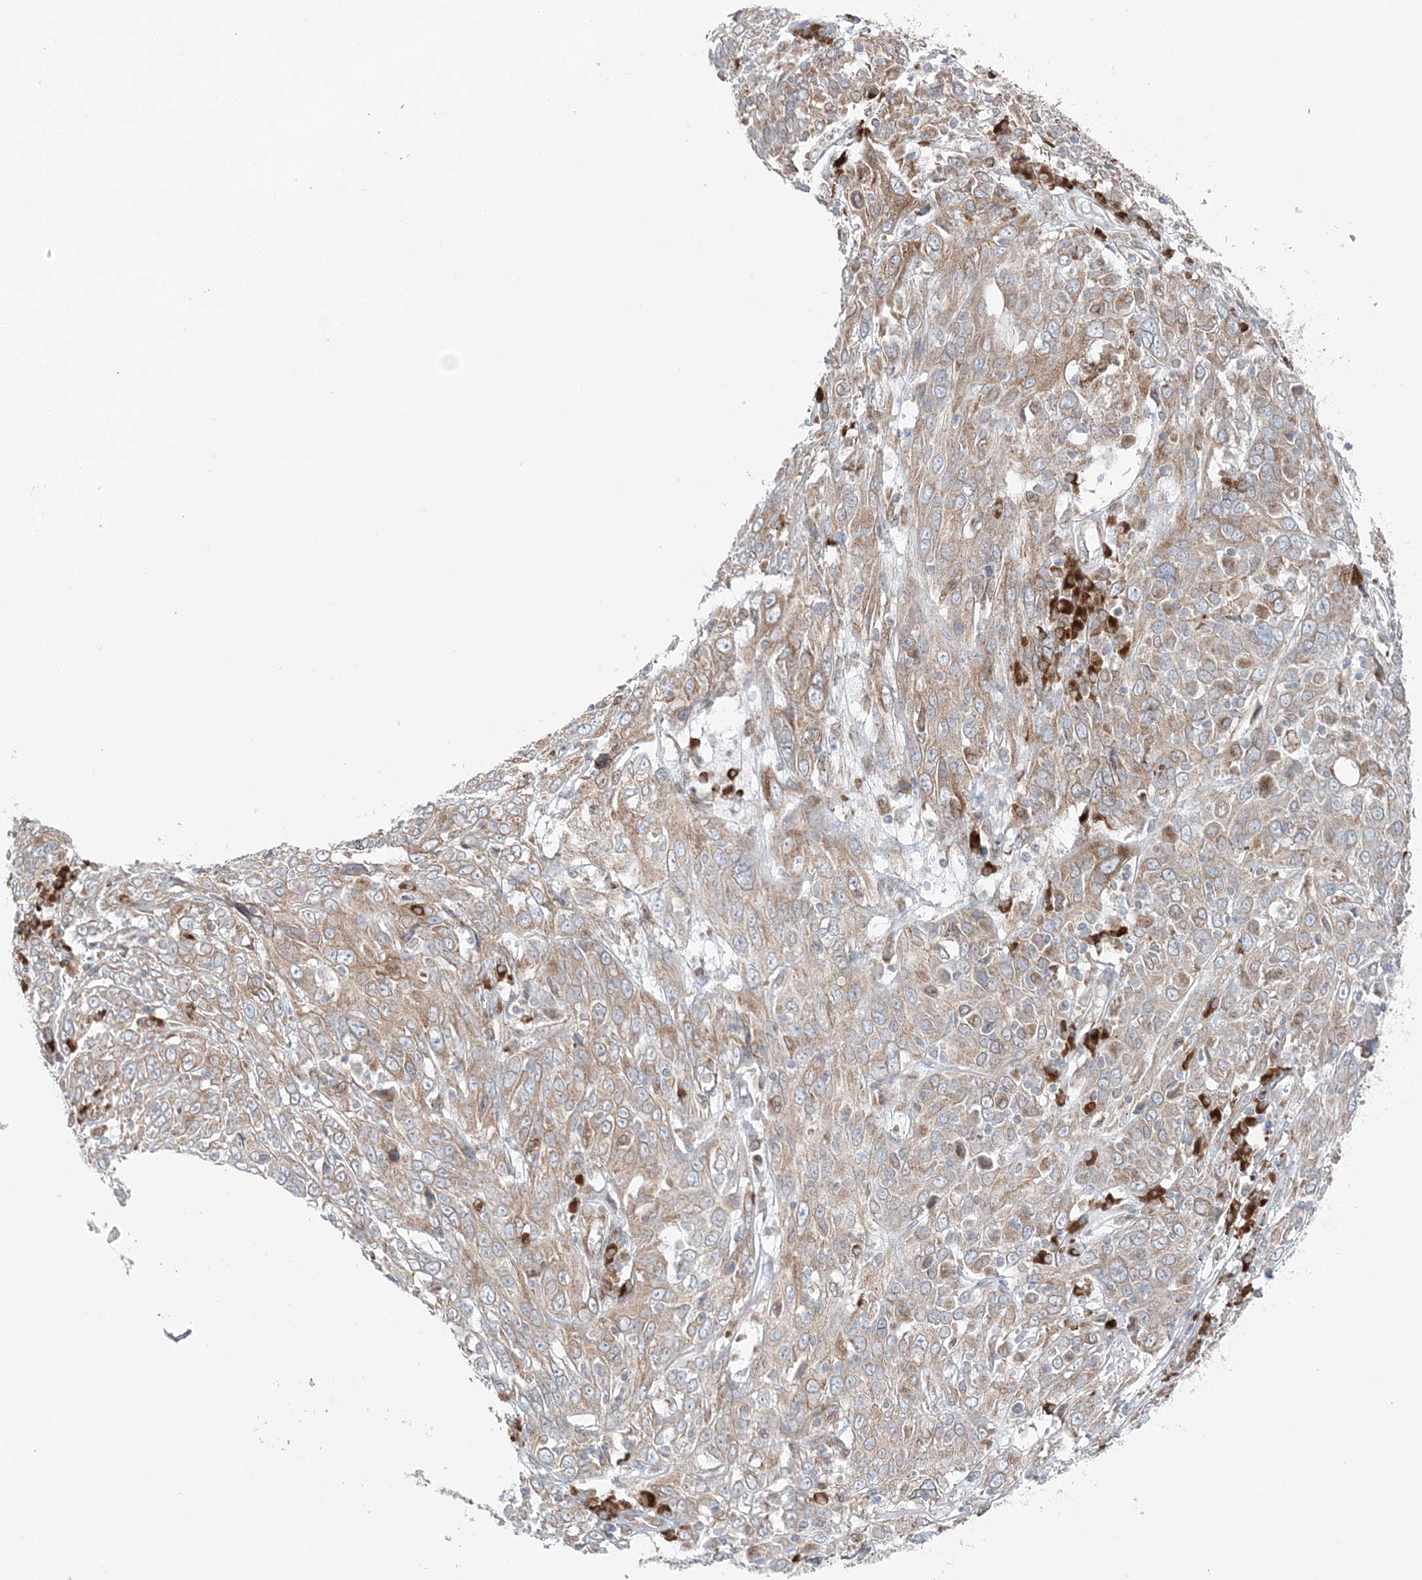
{"staining": {"intensity": "weak", "quantity": ">75%", "location": "cytoplasmic/membranous"}, "tissue": "cervical cancer", "cell_type": "Tumor cells", "image_type": "cancer", "snomed": [{"axis": "morphology", "description": "Squamous cell carcinoma, NOS"}, {"axis": "topography", "description": "Cervix"}], "caption": "There is low levels of weak cytoplasmic/membranous positivity in tumor cells of cervical cancer (squamous cell carcinoma), as demonstrated by immunohistochemical staining (brown color).", "gene": "TMED10", "patient": {"sex": "female", "age": 46}}